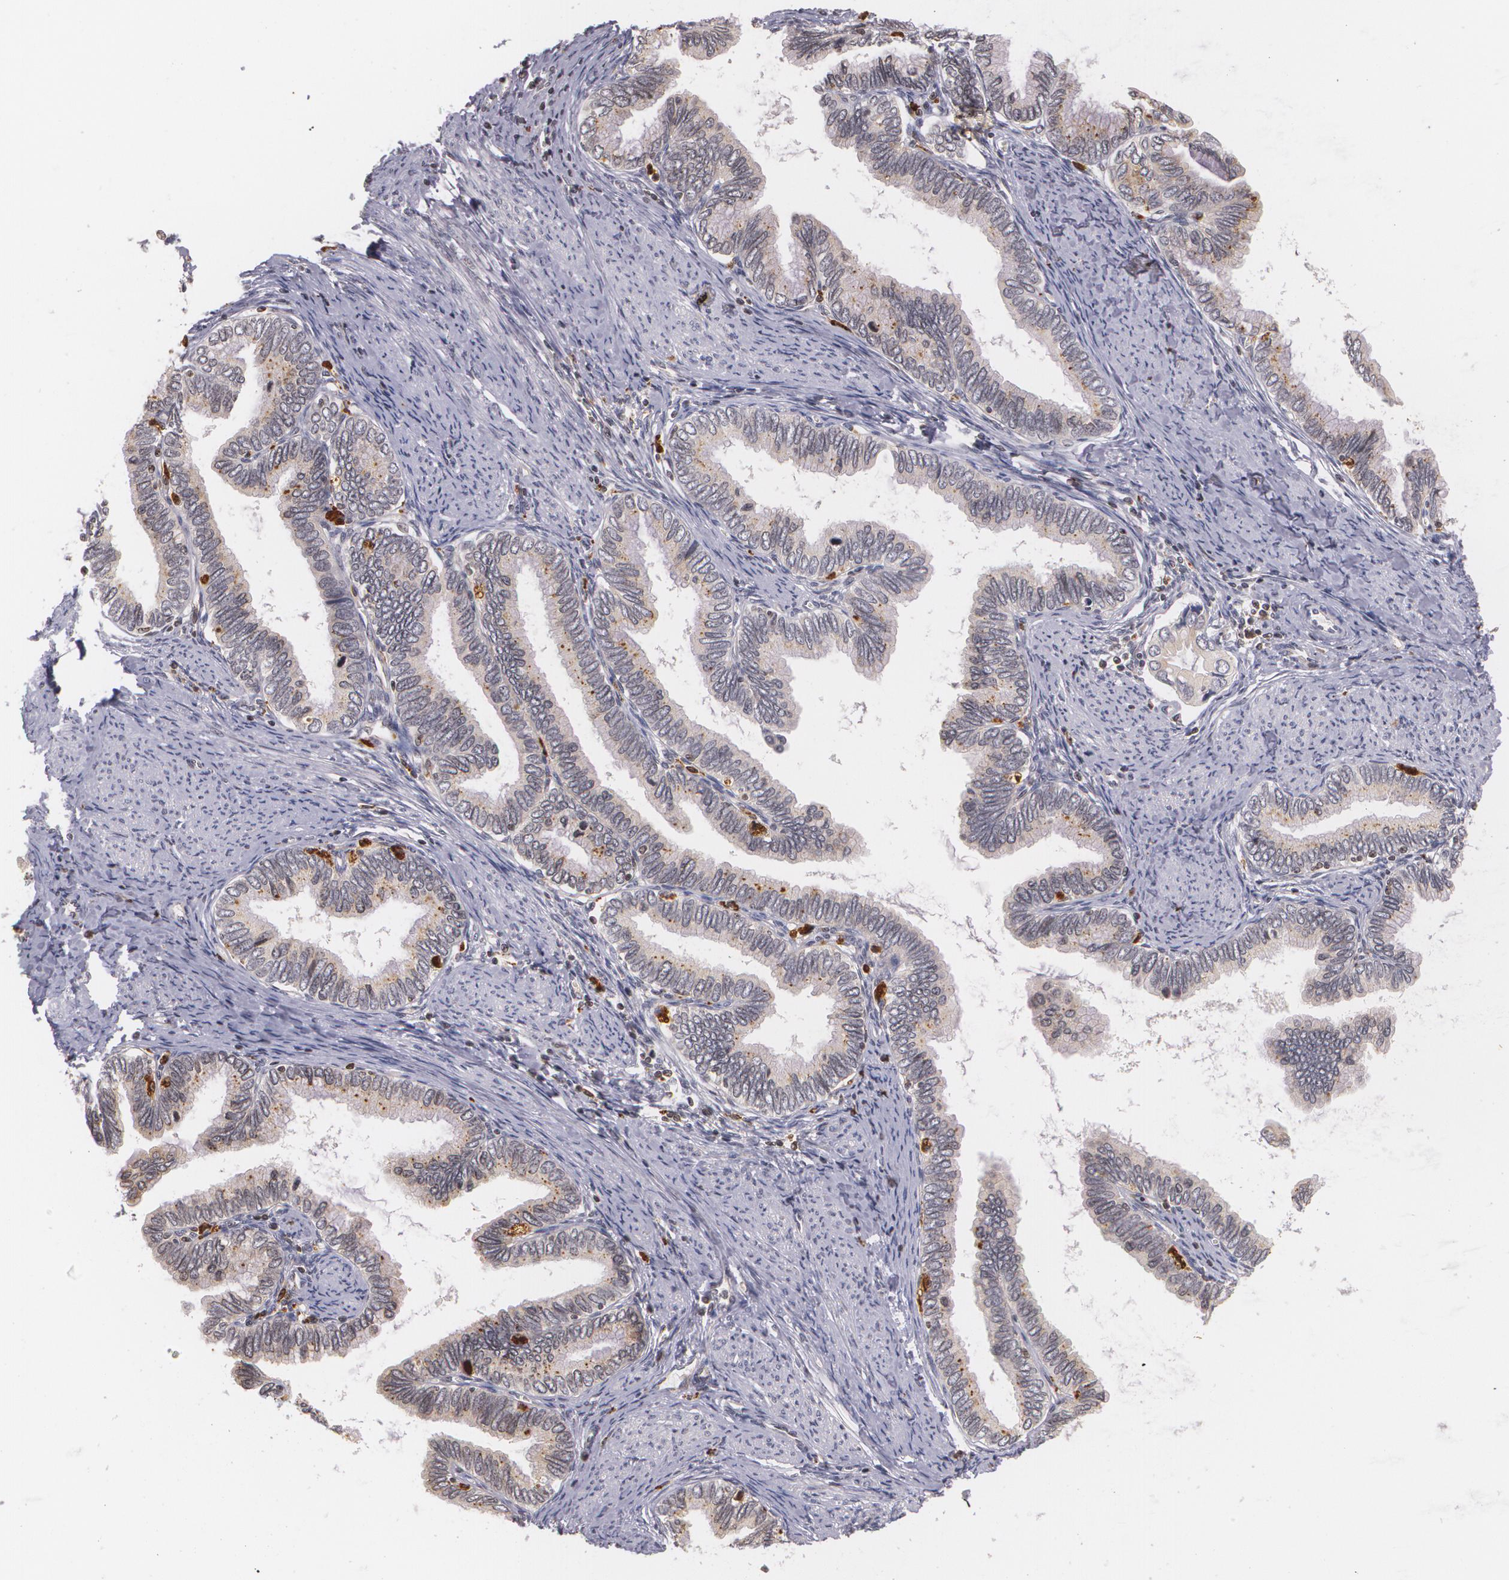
{"staining": {"intensity": "moderate", "quantity": "<25%", "location": "cytoplasmic/membranous"}, "tissue": "cervical cancer", "cell_type": "Tumor cells", "image_type": "cancer", "snomed": [{"axis": "morphology", "description": "Adenocarcinoma, NOS"}, {"axis": "topography", "description": "Cervix"}], "caption": "This histopathology image shows immunohistochemistry (IHC) staining of human cervical adenocarcinoma, with low moderate cytoplasmic/membranous staining in about <25% of tumor cells.", "gene": "VAV3", "patient": {"sex": "female", "age": 49}}